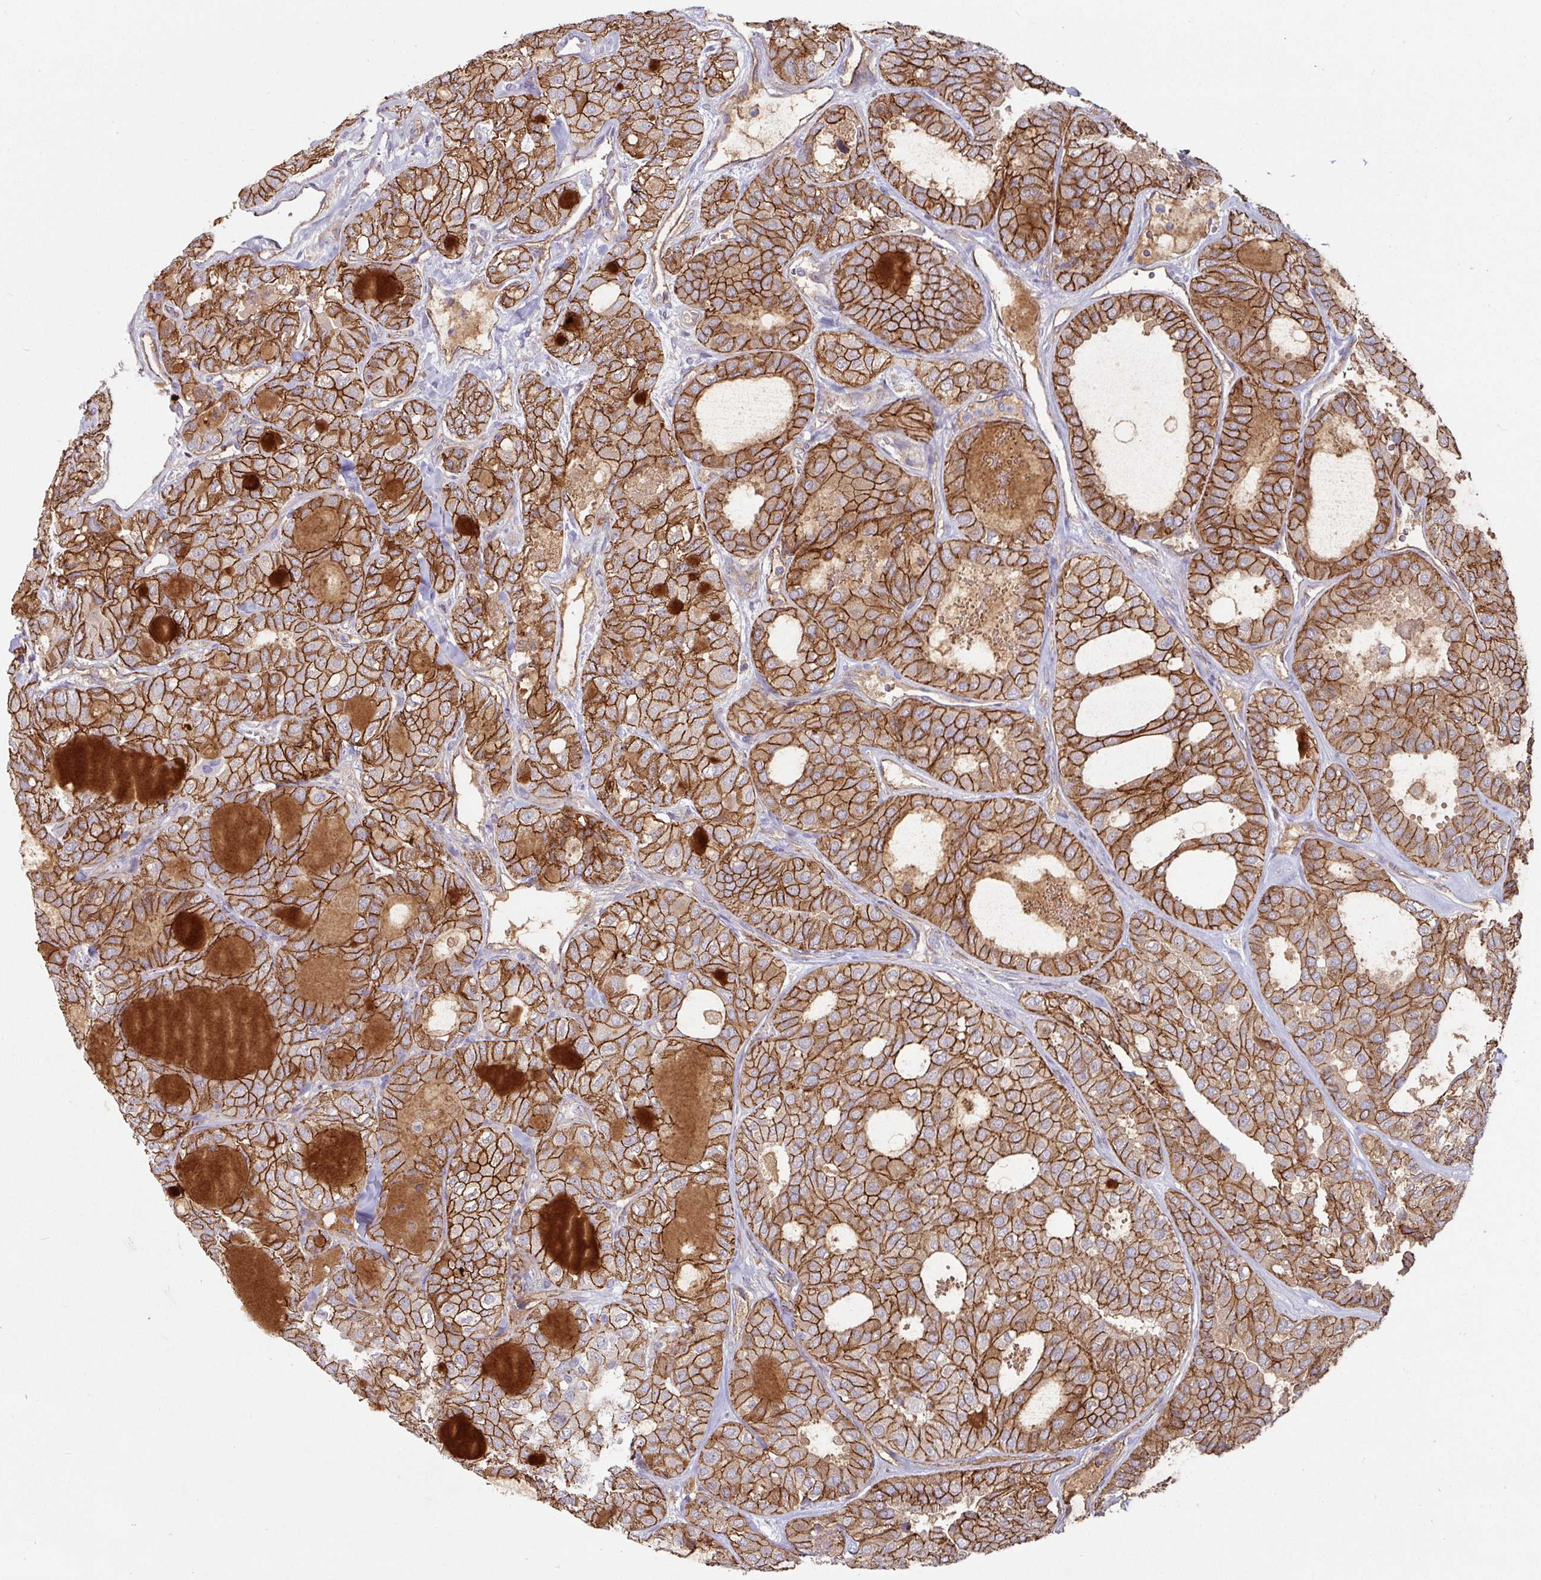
{"staining": {"intensity": "strong", "quantity": ">75%", "location": "cytoplasmic/membranous"}, "tissue": "thyroid cancer", "cell_type": "Tumor cells", "image_type": "cancer", "snomed": [{"axis": "morphology", "description": "Follicular adenoma carcinoma, NOS"}, {"axis": "topography", "description": "Thyroid gland"}], "caption": "Follicular adenoma carcinoma (thyroid) was stained to show a protein in brown. There is high levels of strong cytoplasmic/membranous positivity in about >75% of tumor cells. (DAB (3,3'-diaminobenzidine) IHC with brightfield microscopy, high magnification).", "gene": "JUP", "patient": {"sex": "male", "age": 75}}